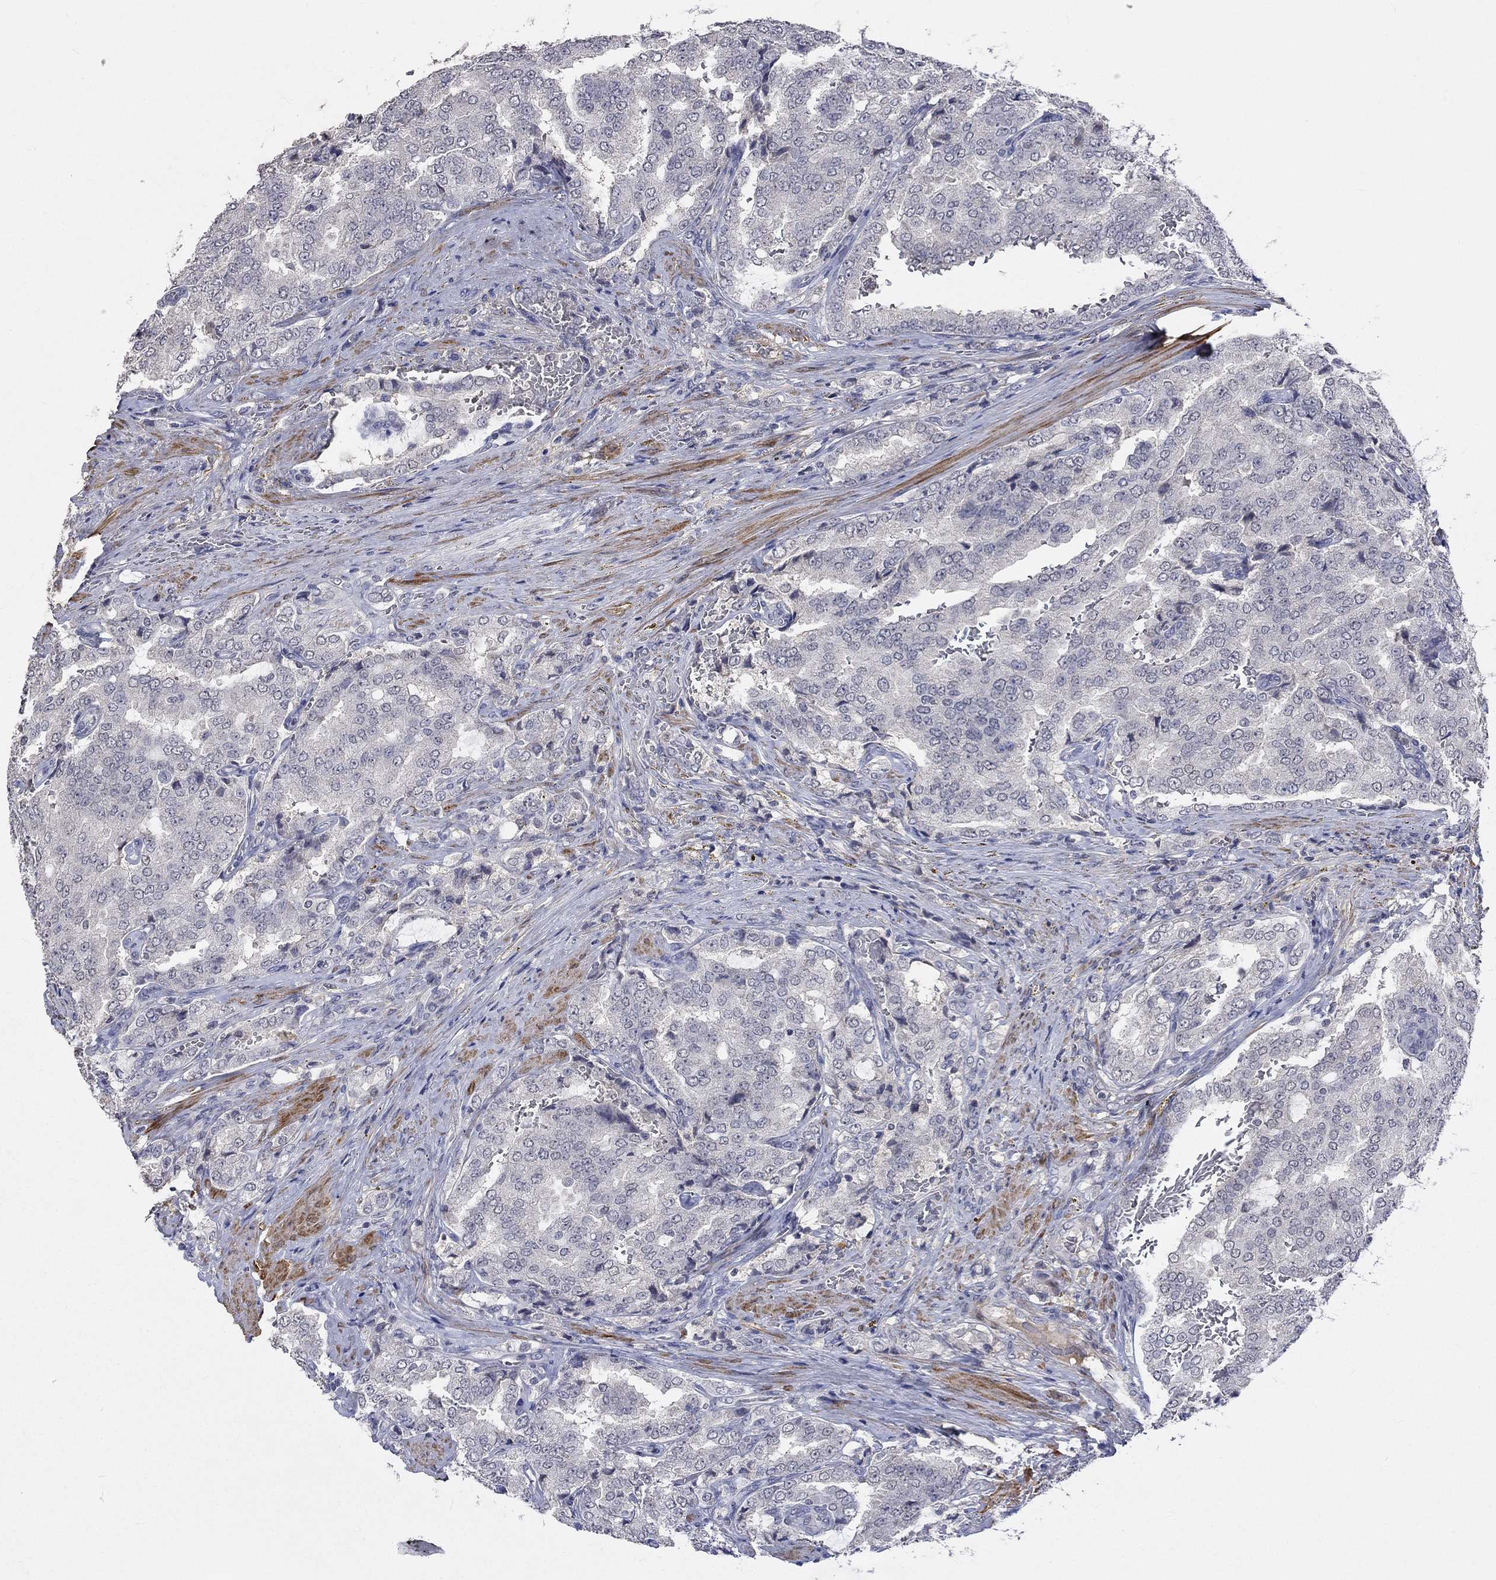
{"staining": {"intensity": "negative", "quantity": "none", "location": "none"}, "tissue": "prostate cancer", "cell_type": "Tumor cells", "image_type": "cancer", "snomed": [{"axis": "morphology", "description": "Adenocarcinoma, NOS"}, {"axis": "topography", "description": "Prostate"}], "caption": "Tumor cells are negative for brown protein staining in adenocarcinoma (prostate). The staining is performed using DAB (3,3'-diaminobenzidine) brown chromogen with nuclei counter-stained in using hematoxylin.", "gene": "ZBTB18", "patient": {"sex": "male", "age": 65}}